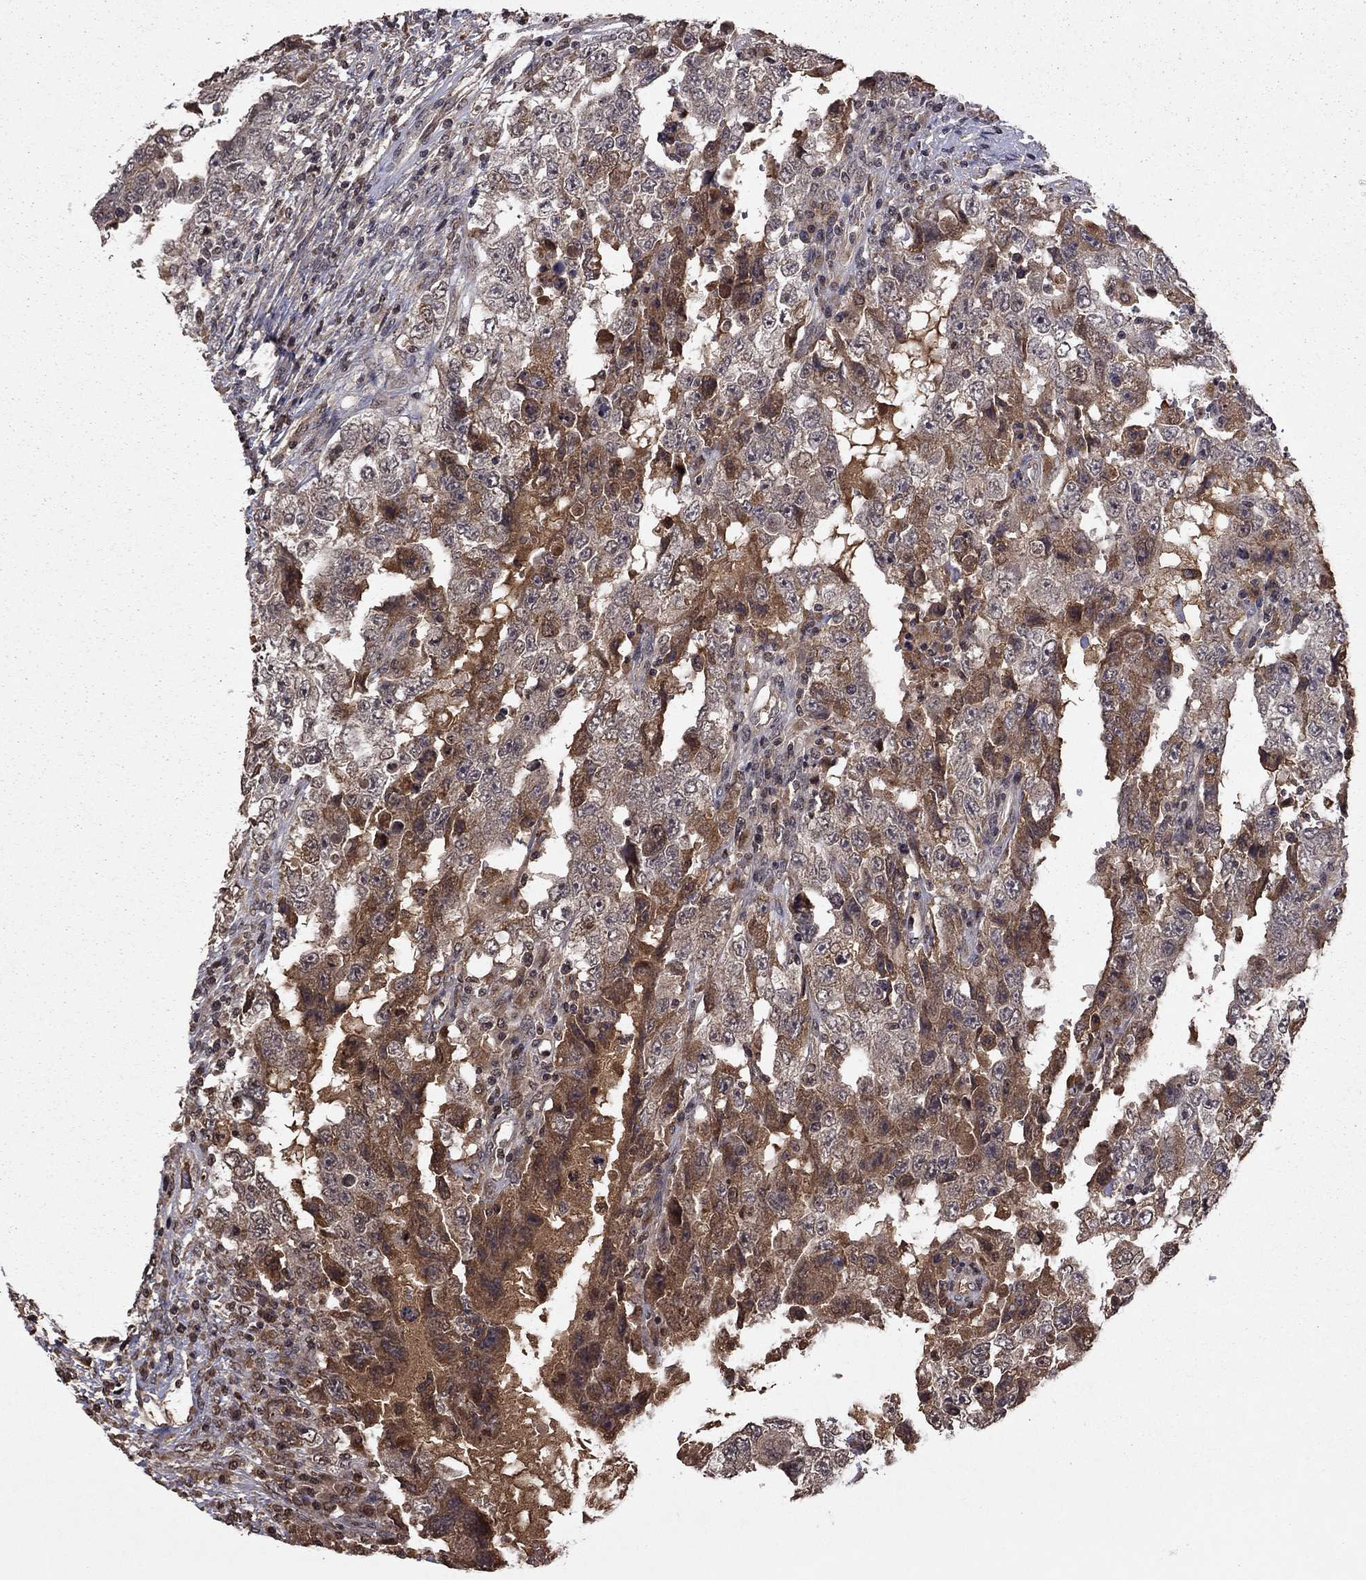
{"staining": {"intensity": "moderate", "quantity": "25%-75%", "location": "cytoplasmic/membranous"}, "tissue": "testis cancer", "cell_type": "Tumor cells", "image_type": "cancer", "snomed": [{"axis": "morphology", "description": "Carcinoma, Embryonal, NOS"}, {"axis": "topography", "description": "Testis"}], "caption": "This is an image of immunohistochemistry (IHC) staining of testis embryonal carcinoma, which shows moderate expression in the cytoplasmic/membranous of tumor cells.", "gene": "NLGN1", "patient": {"sex": "male", "age": 26}}